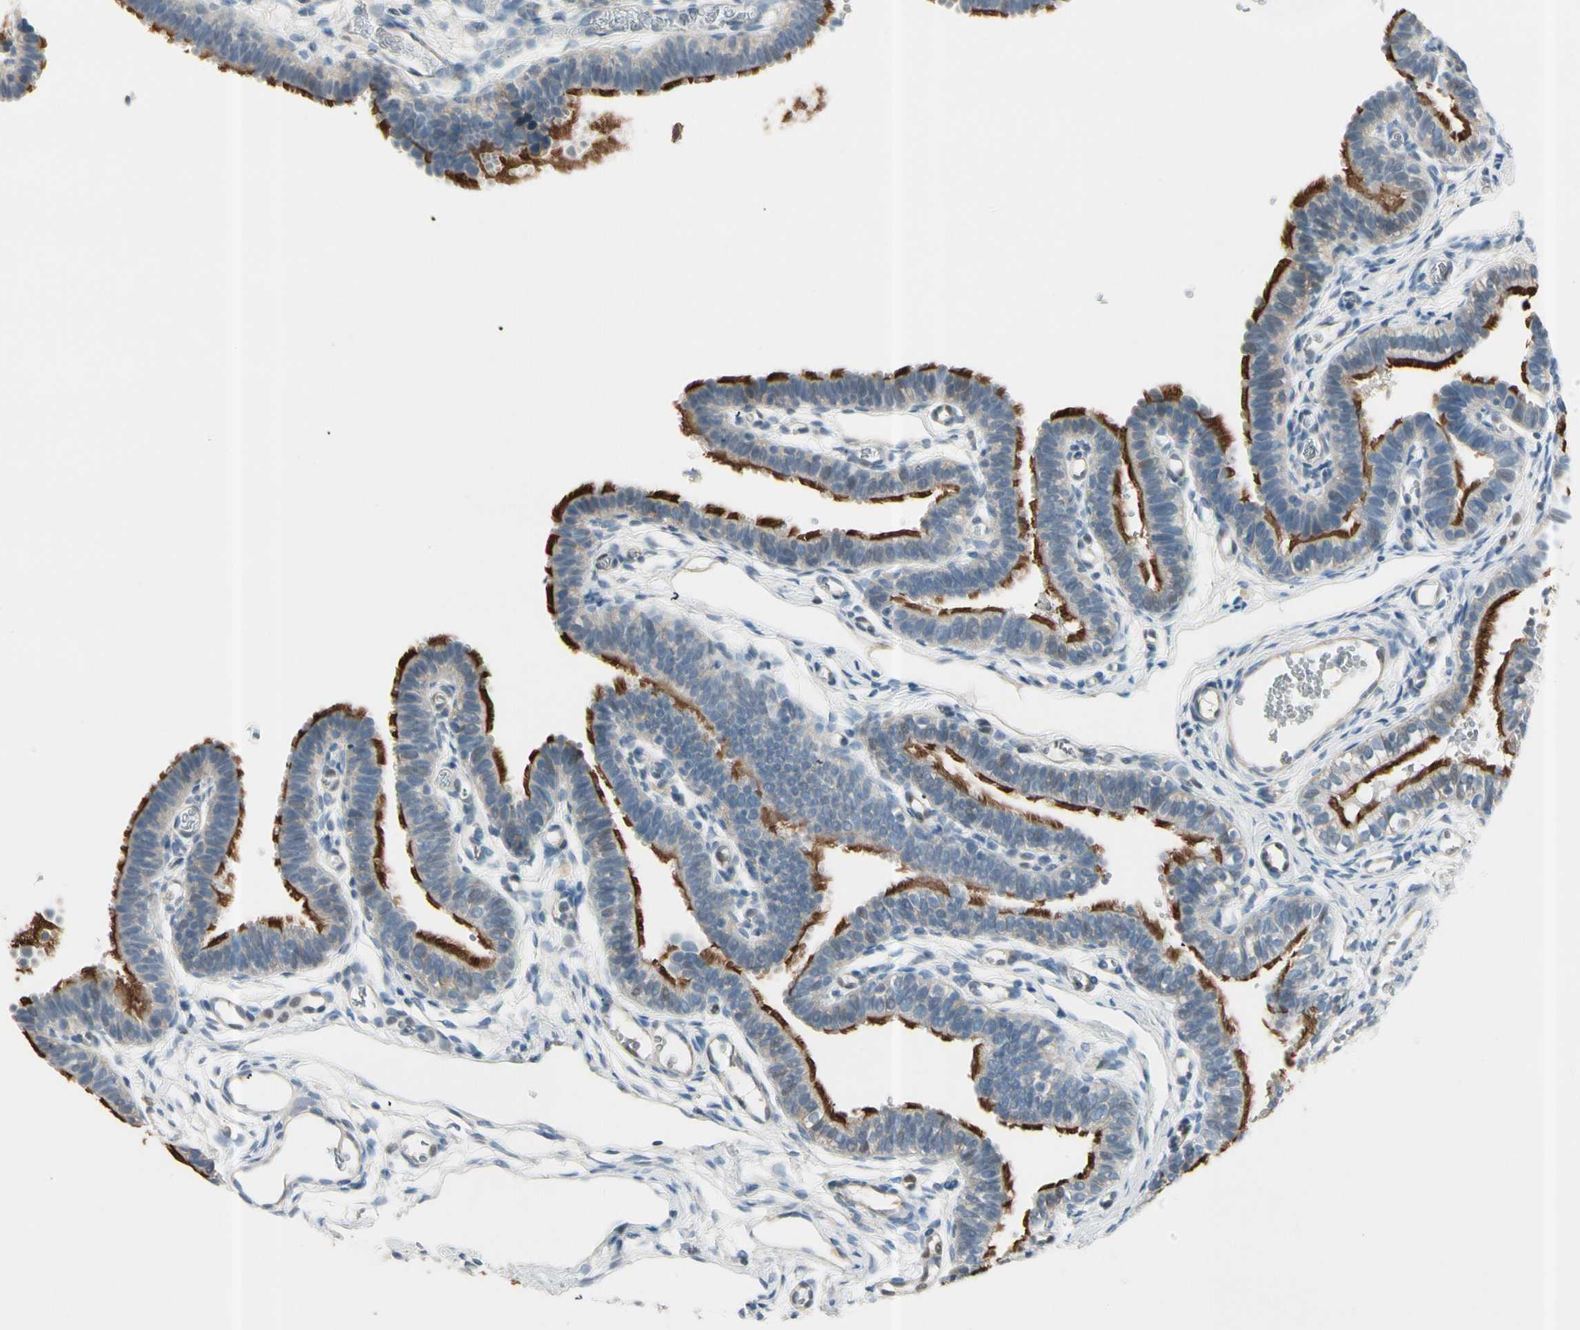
{"staining": {"intensity": "strong", "quantity": "25%-75%", "location": "cytoplasmic/membranous"}, "tissue": "fallopian tube", "cell_type": "Glandular cells", "image_type": "normal", "snomed": [{"axis": "morphology", "description": "Normal tissue, NOS"}, {"axis": "topography", "description": "Fallopian tube"}, {"axis": "topography", "description": "Placenta"}], "caption": "High-magnification brightfield microscopy of unremarkable fallopian tube stained with DAB (brown) and counterstained with hematoxylin (blue). glandular cells exhibit strong cytoplasmic/membranous expression is appreciated in approximately25%-75% of cells. (brown staining indicates protein expression, while blue staining denotes nuclei).", "gene": "CYP2E1", "patient": {"sex": "female", "age": 34}}